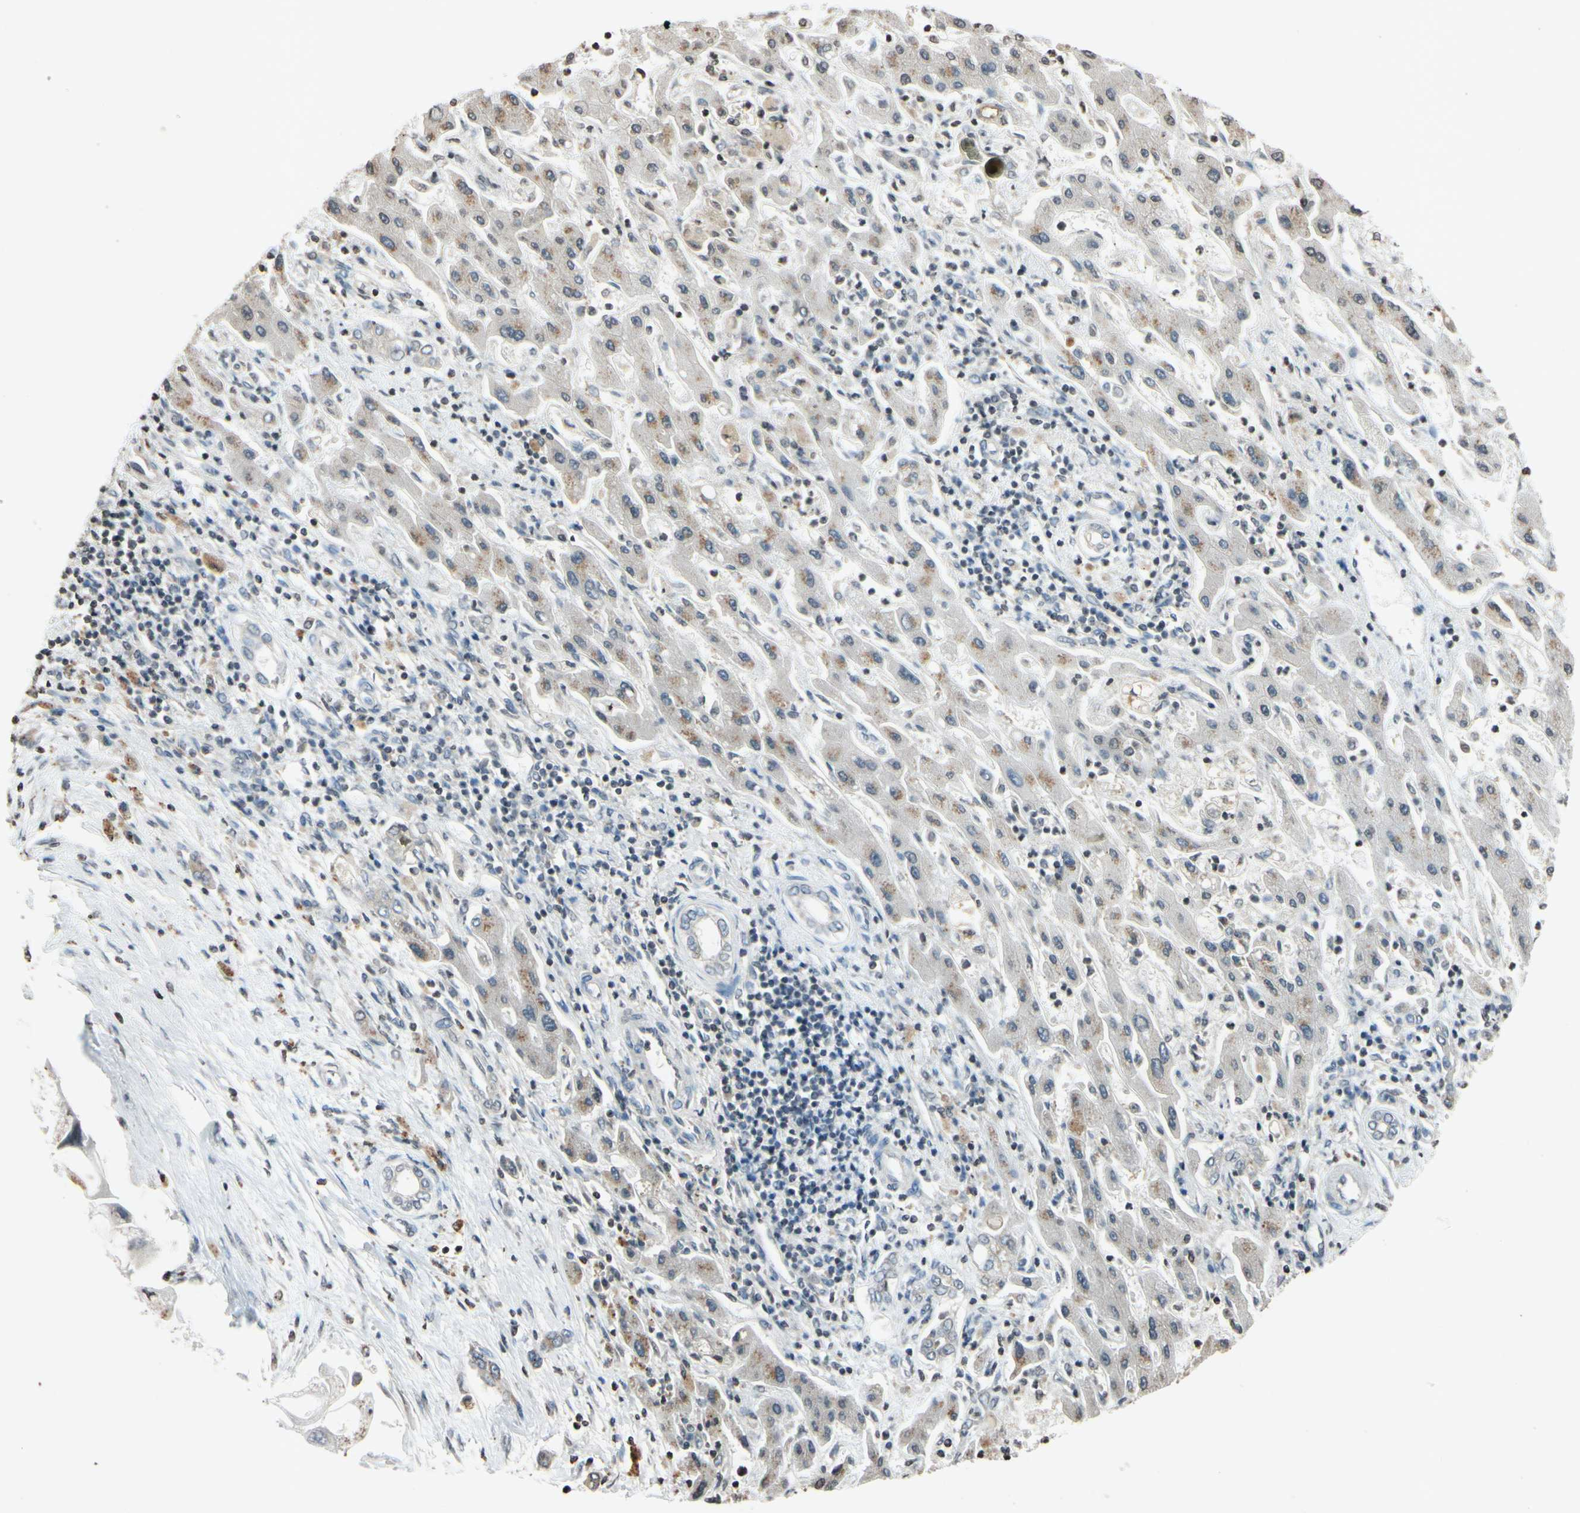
{"staining": {"intensity": "weak", "quantity": ">75%", "location": "cytoplasmic/membranous"}, "tissue": "liver cancer", "cell_type": "Tumor cells", "image_type": "cancer", "snomed": [{"axis": "morphology", "description": "Cholangiocarcinoma"}, {"axis": "topography", "description": "Liver"}], "caption": "Approximately >75% of tumor cells in human liver cholangiocarcinoma show weak cytoplasmic/membranous protein expression as visualized by brown immunohistochemical staining.", "gene": "CLDN11", "patient": {"sex": "male", "age": 50}}